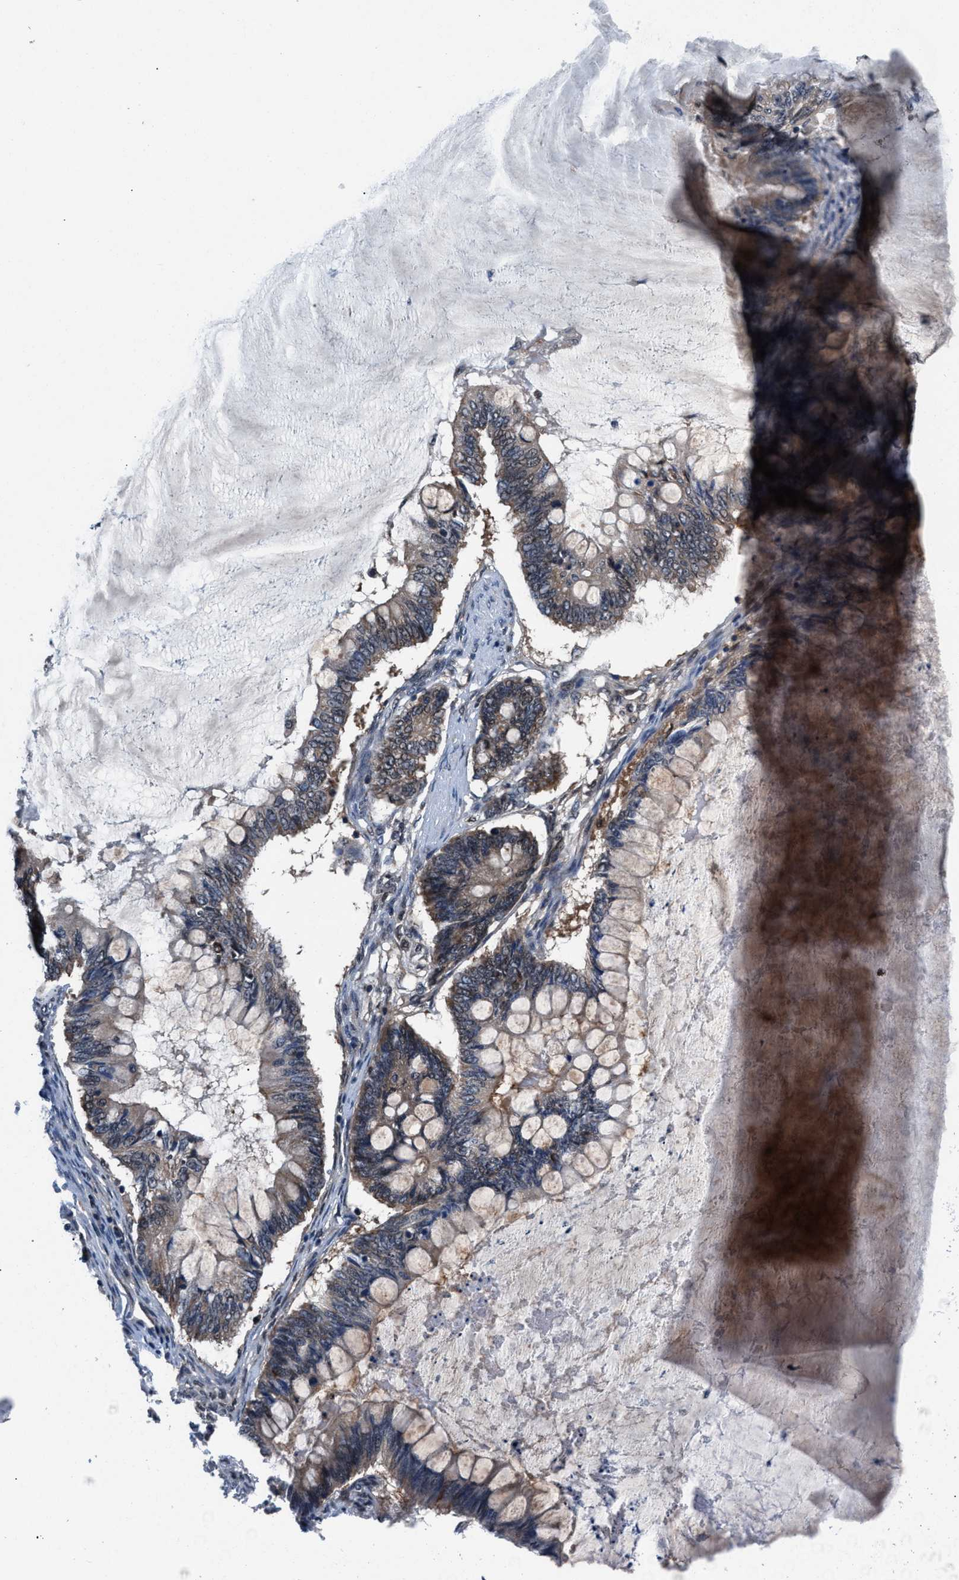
{"staining": {"intensity": "weak", "quantity": ">75%", "location": "cytoplasmic/membranous"}, "tissue": "ovarian cancer", "cell_type": "Tumor cells", "image_type": "cancer", "snomed": [{"axis": "morphology", "description": "Cystadenocarcinoma, mucinous, NOS"}, {"axis": "topography", "description": "Ovary"}], "caption": "Immunohistochemistry (DAB (3,3'-diaminobenzidine)) staining of human ovarian cancer (mucinous cystadenocarcinoma) reveals weak cytoplasmic/membranous protein expression in about >75% of tumor cells.", "gene": "PRPSAP2", "patient": {"sex": "female", "age": 61}}